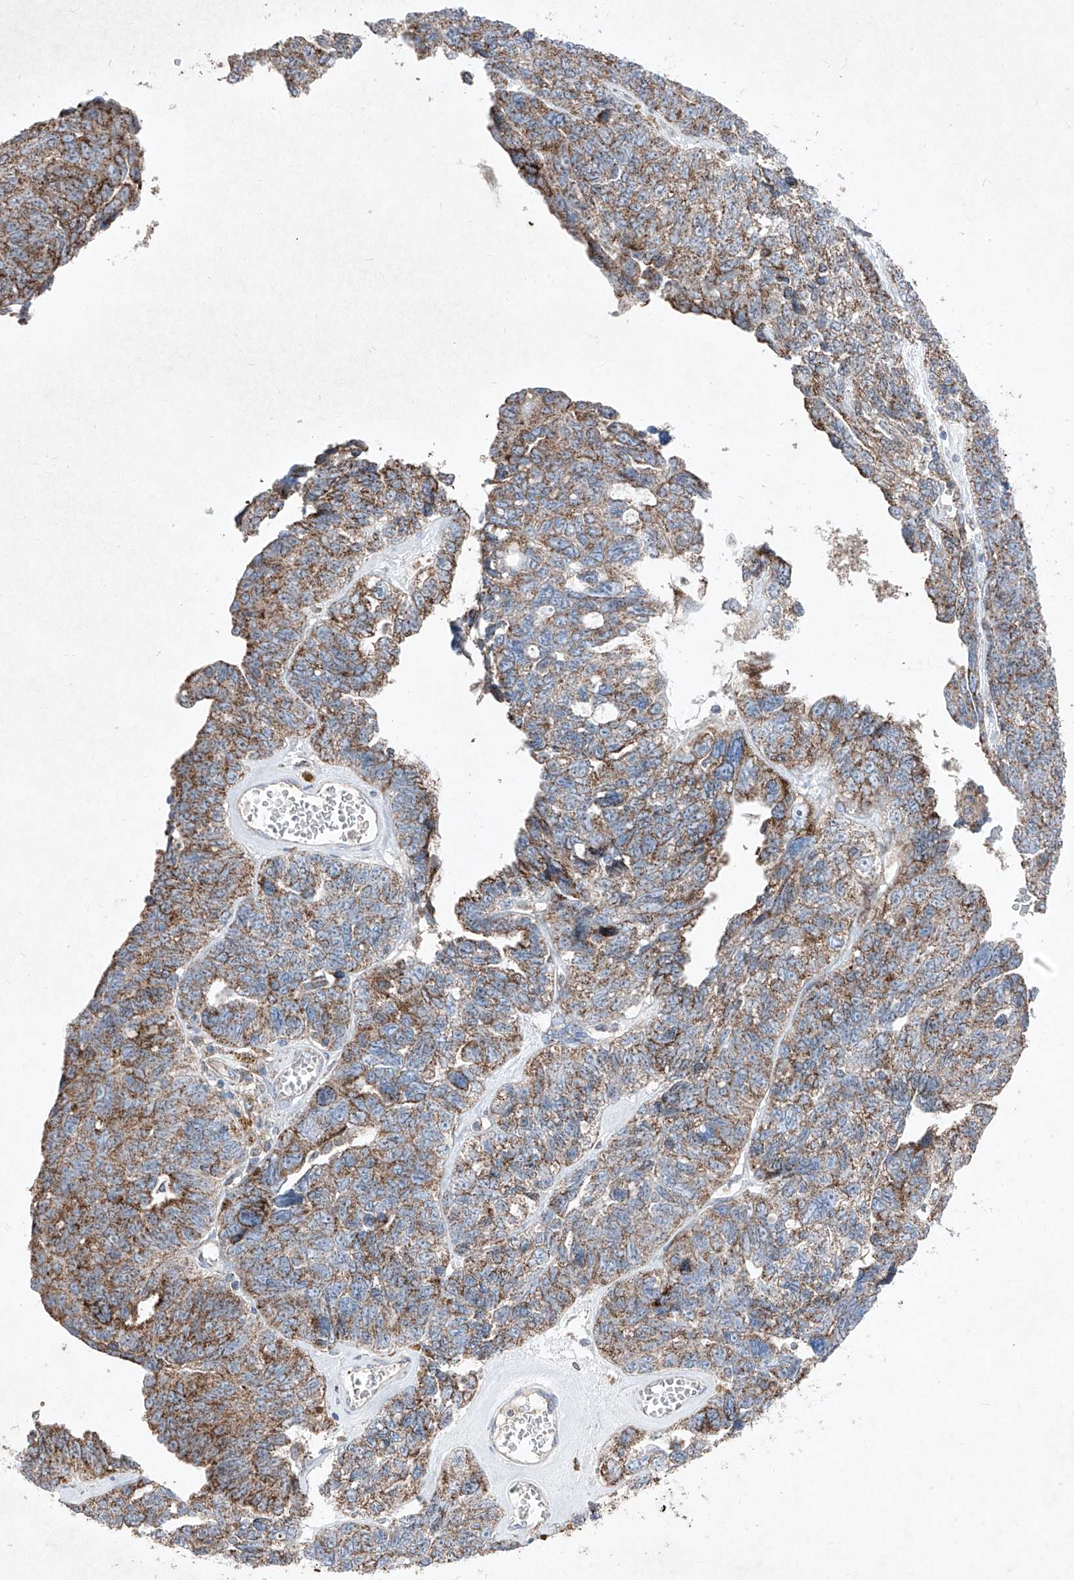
{"staining": {"intensity": "moderate", "quantity": ">75%", "location": "cytoplasmic/membranous"}, "tissue": "ovarian cancer", "cell_type": "Tumor cells", "image_type": "cancer", "snomed": [{"axis": "morphology", "description": "Cystadenocarcinoma, serous, NOS"}, {"axis": "topography", "description": "Ovary"}], "caption": "Immunohistochemistry staining of ovarian serous cystadenocarcinoma, which shows medium levels of moderate cytoplasmic/membranous staining in about >75% of tumor cells indicating moderate cytoplasmic/membranous protein staining. The staining was performed using DAB (3,3'-diaminobenzidine) (brown) for protein detection and nuclei were counterstained in hematoxylin (blue).", "gene": "ABCD3", "patient": {"sex": "female", "age": 79}}